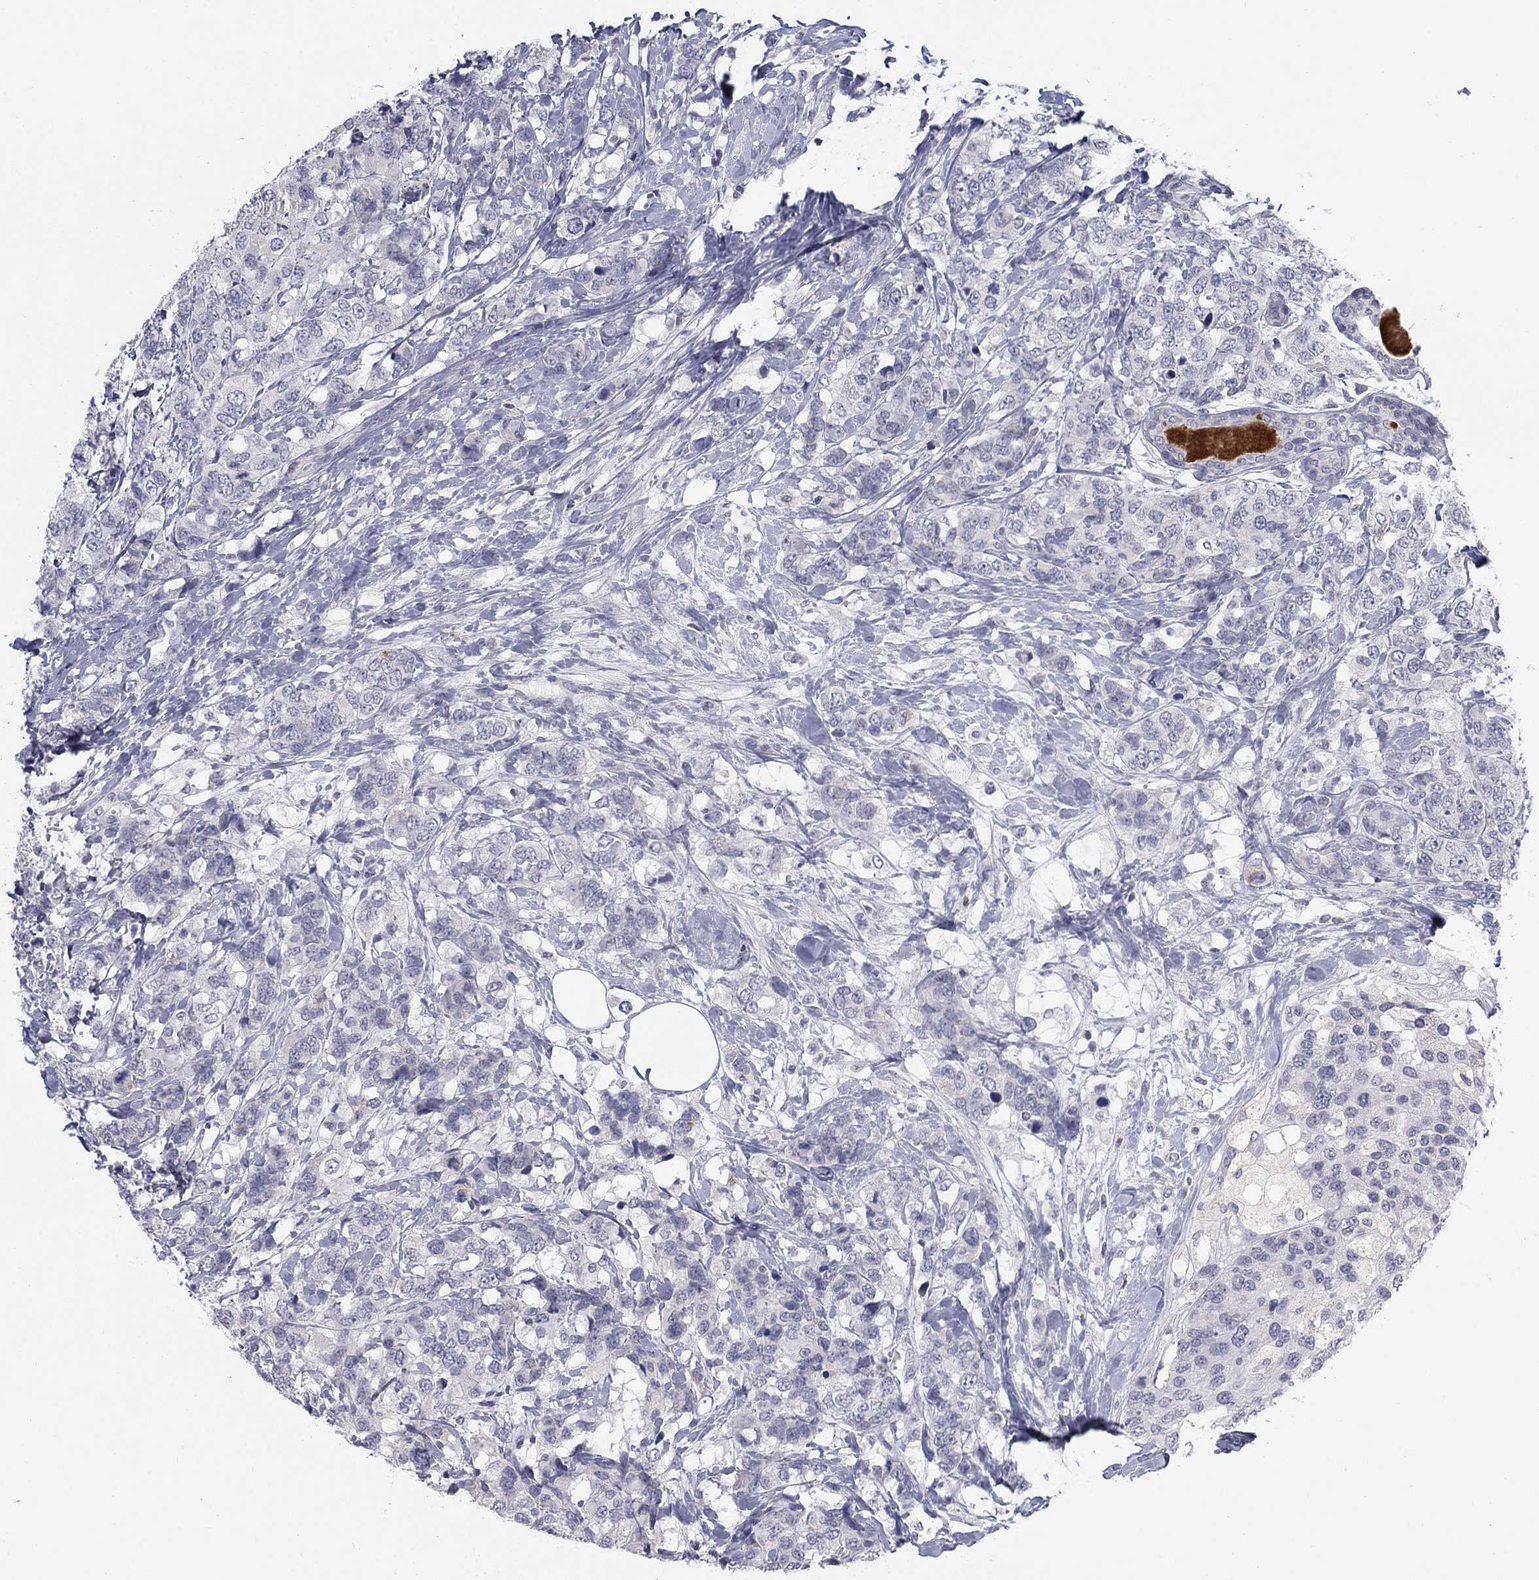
{"staining": {"intensity": "negative", "quantity": "none", "location": "none"}, "tissue": "breast cancer", "cell_type": "Tumor cells", "image_type": "cancer", "snomed": [{"axis": "morphology", "description": "Lobular carcinoma"}, {"axis": "topography", "description": "Breast"}], "caption": "Immunohistochemistry (IHC) image of human breast cancer stained for a protein (brown), which shows no positivity in tumor cells.", "gene": "NTRK2", "patient": {"sex": "female", "age": 59}}